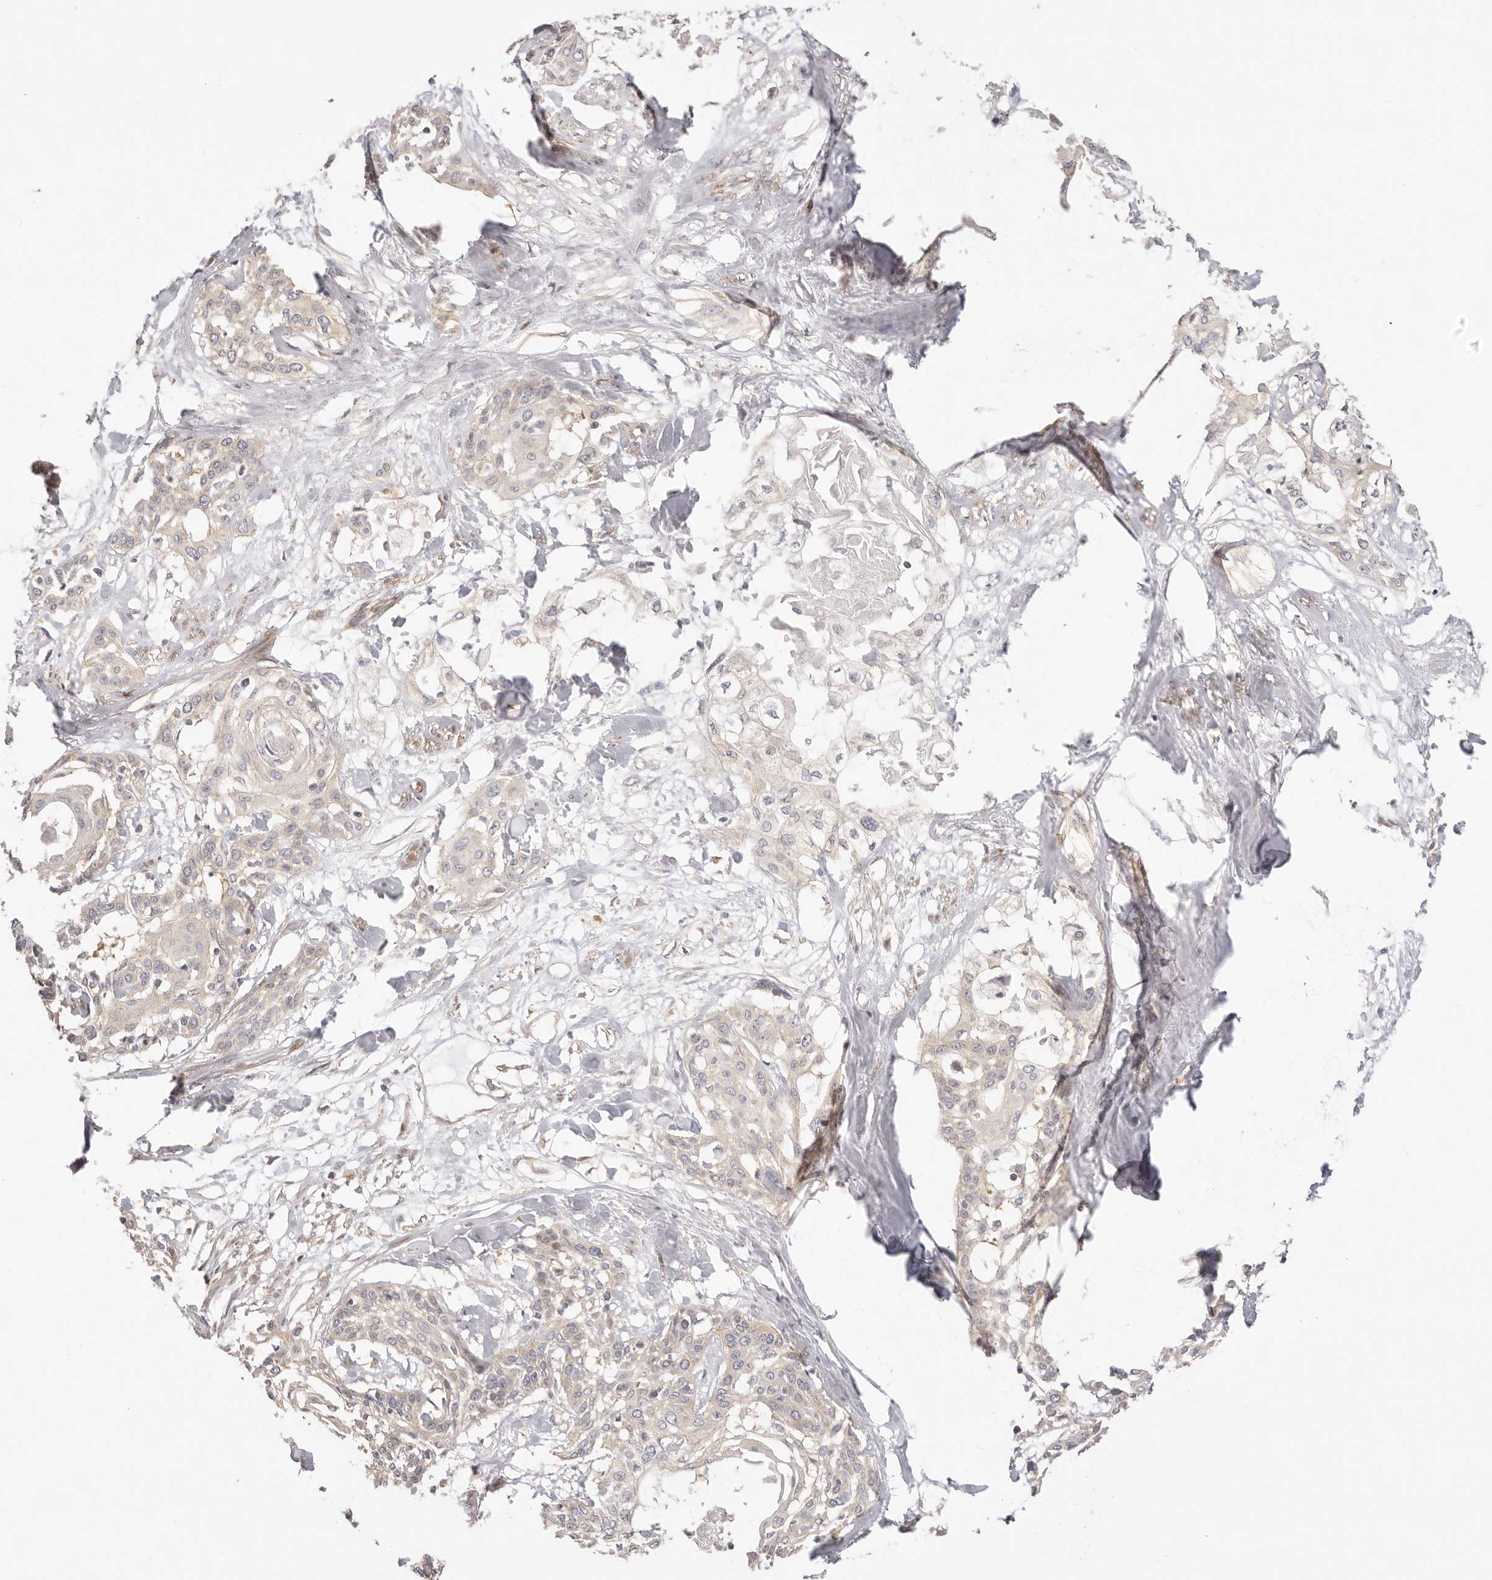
{"staining": {"intensity": "weak", "quantity": "<25%", "location": "cytoplasmic/membranous"}, "tissue": "cervical cancer", "cell_type": "Tumor cells", "image_type": "cancer", "snomed": [{"axis": "morphology", "description": "Squamous cell carcinoma, NOS"}, {"axis": "topography", "description": "Cervix"}], "caption": "Image shows no significant protein expression in tumor cells of cervical squamous cell carcinoma.", "gene": "KCMF1", "patient": {"sex": "female", "age": 57}}